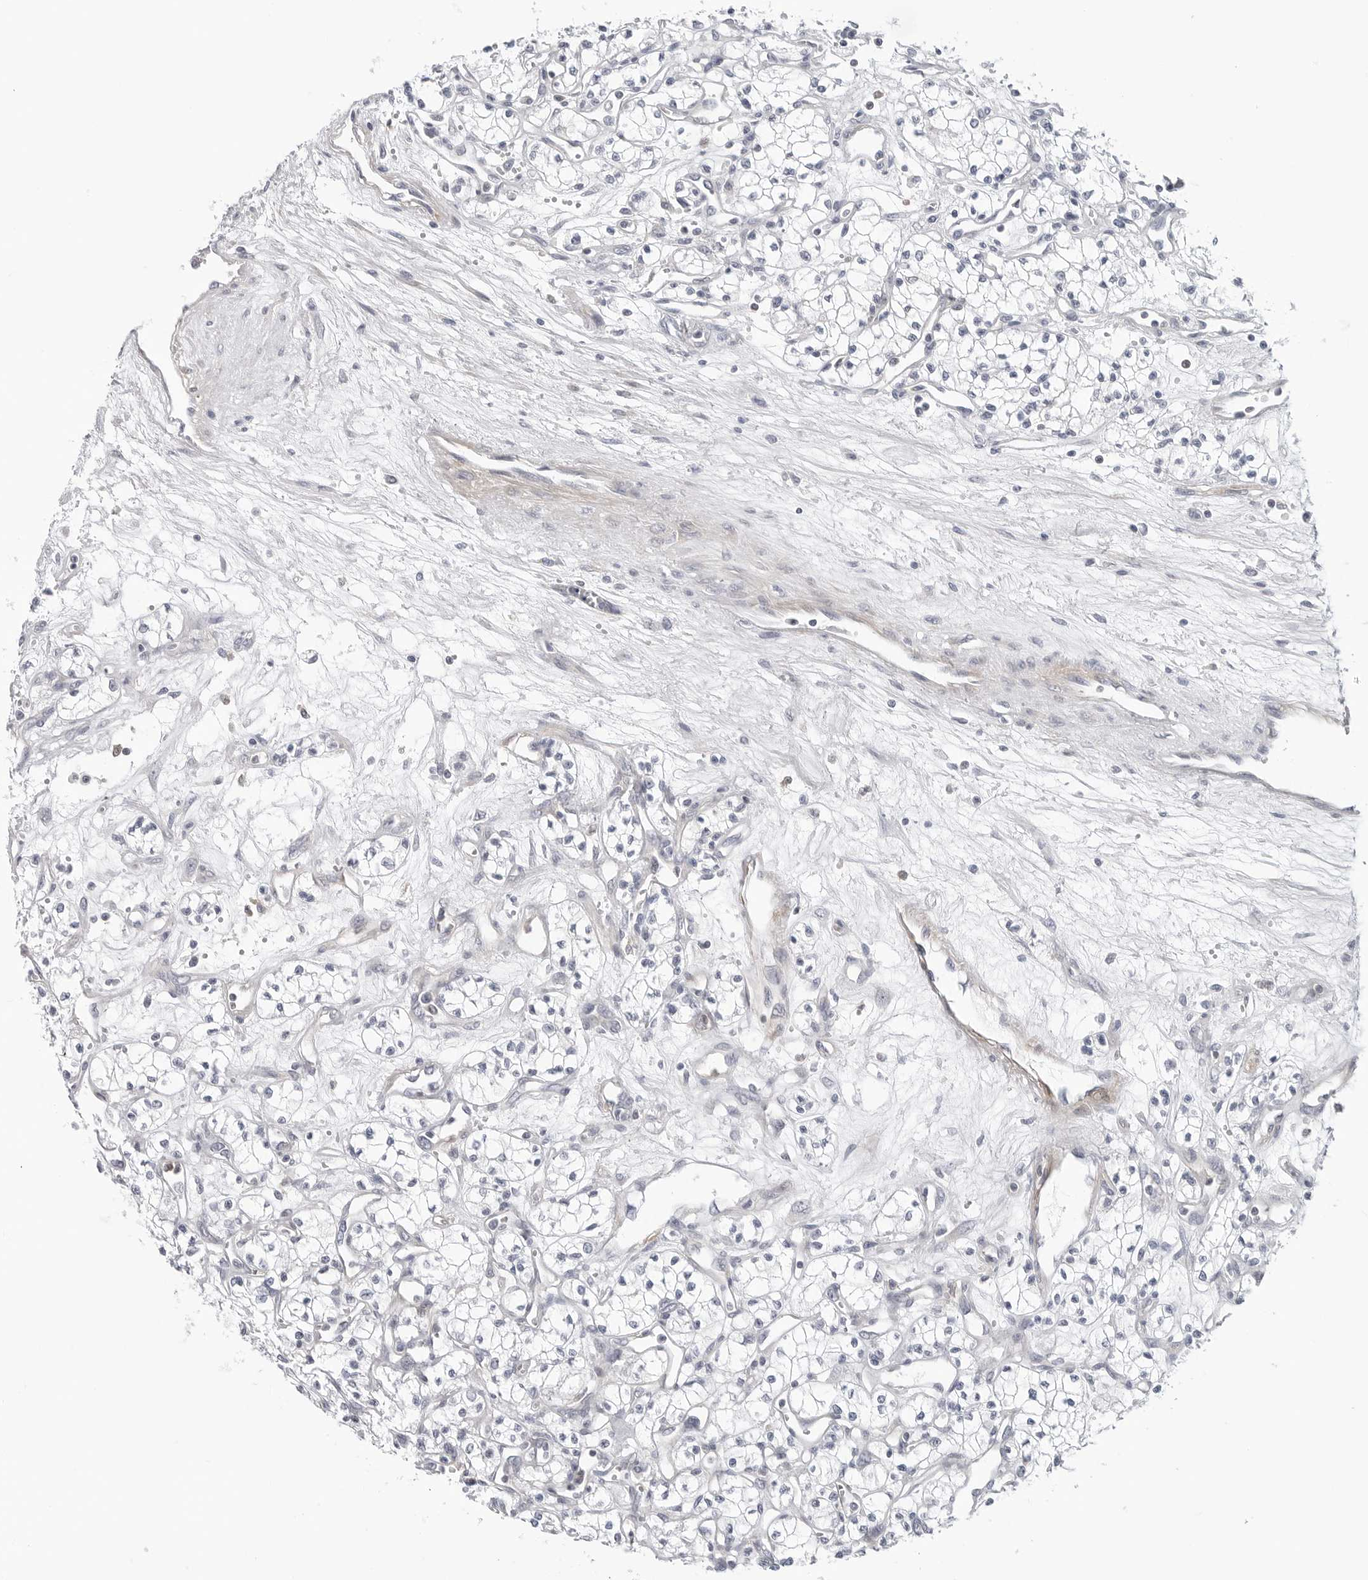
{"staining": {"intensity": "negative", "quantity": "none", "location": "none"}, "tissue": "renal cancer", "cell_type": "Tumor cells", "image_type": "cancer", "snomed": [{"axis": "morphology", "description": "Adenocarcinoma, NOS"}, {"axis": "topography", "description": "Kidney"}], "caption": "A photomicrograph of human renal cancer (adenocarcinoma) is negative for staining in tumor cells.", "gene": "STXBP3", "patient": {"sex": "male", "age": 59}}